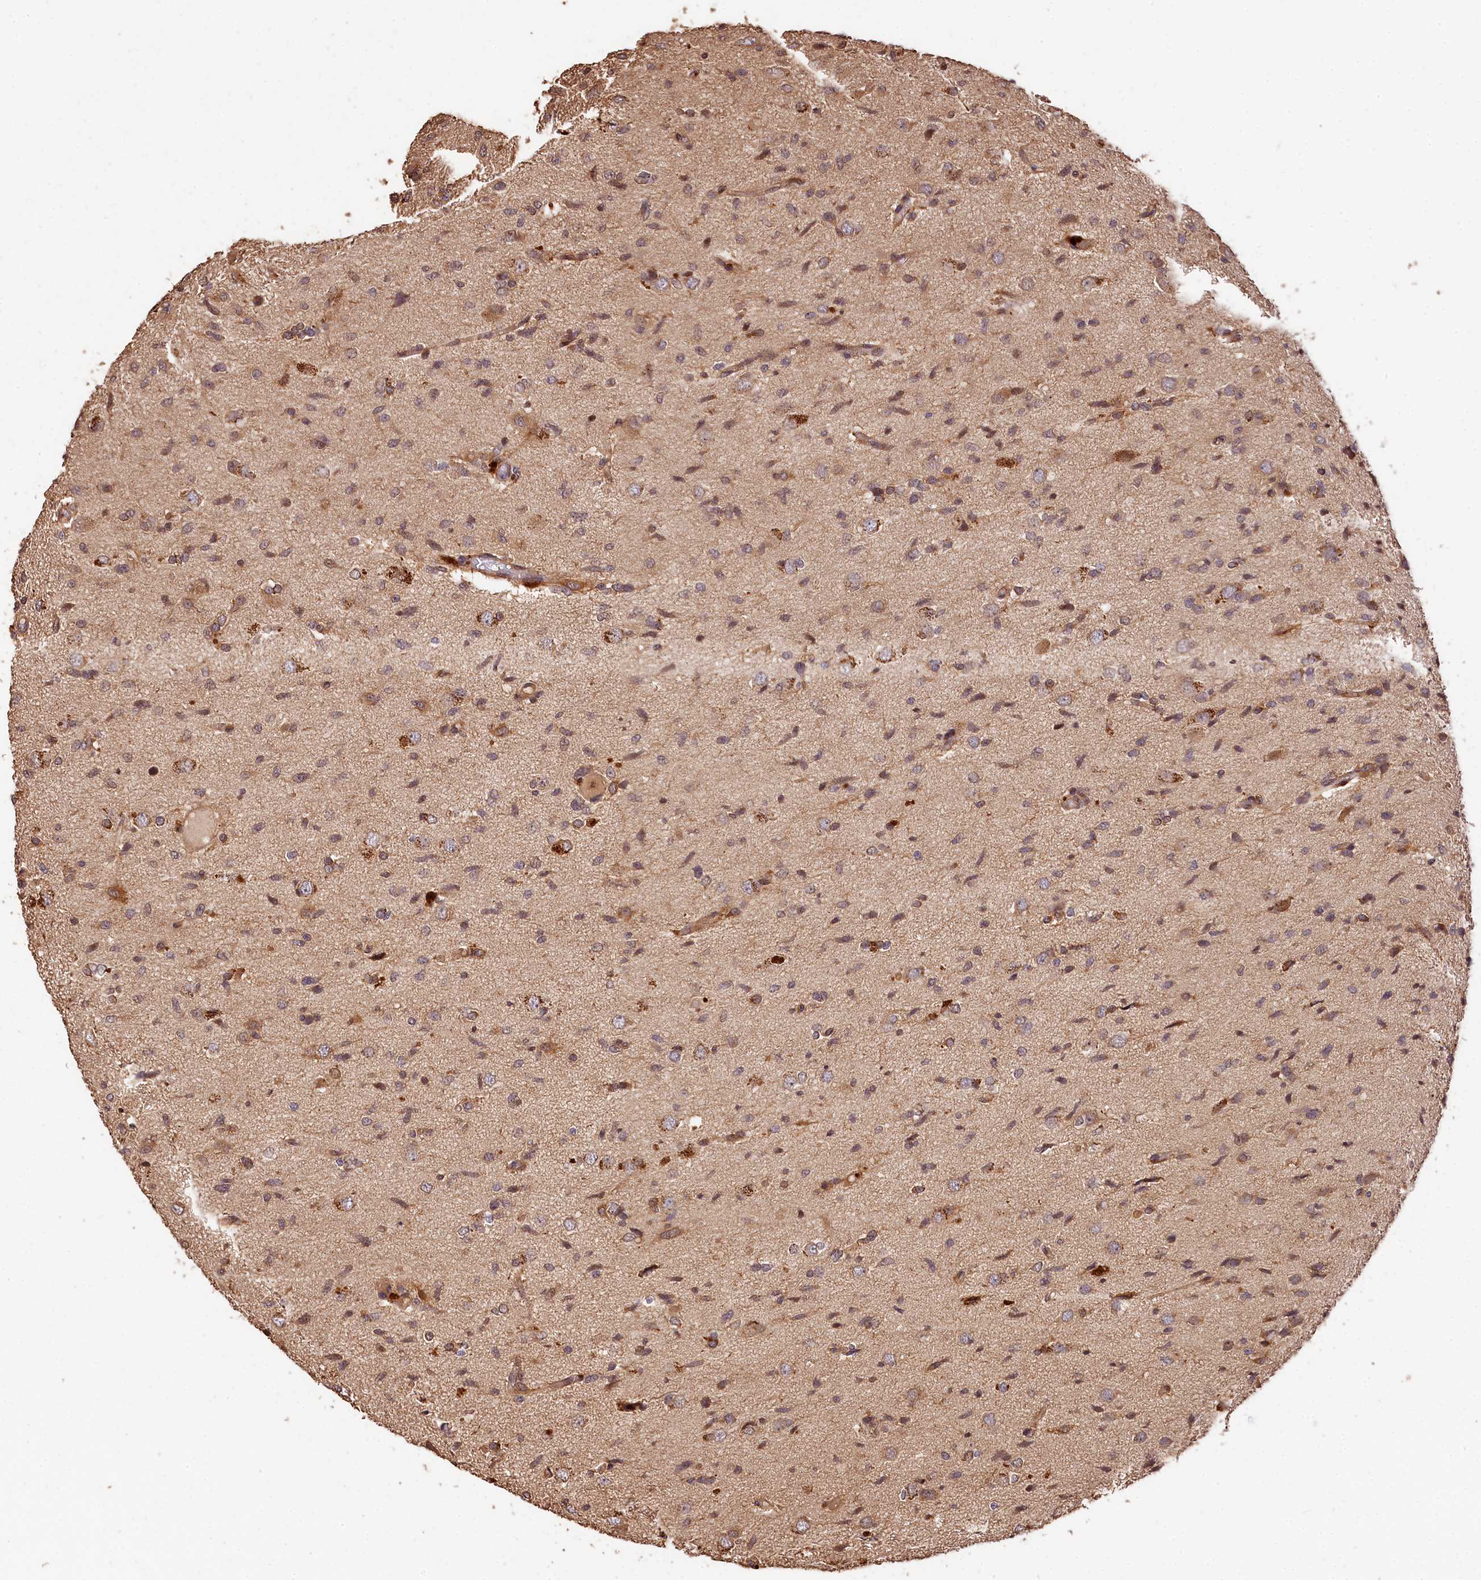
{"staining": {"intensity": "weak", "quantity": "<25%", "location": "cytoplasmic/membranous"}, "tissue": "glioma", "cell_type": "Tumor cells", "image_type": "cancer", "snomed": [{"axis": "morphology", "description": "Glioma, malignant, High grade"}, {"axis": "topography", "description": "Brain"}], "caption": "This is a photomicrograph of immunohistochemistry staining of glioma, which shows no staining in tumor cells.", "gene": "KPTN", "patient": {"sex": "female", "age": 59}}